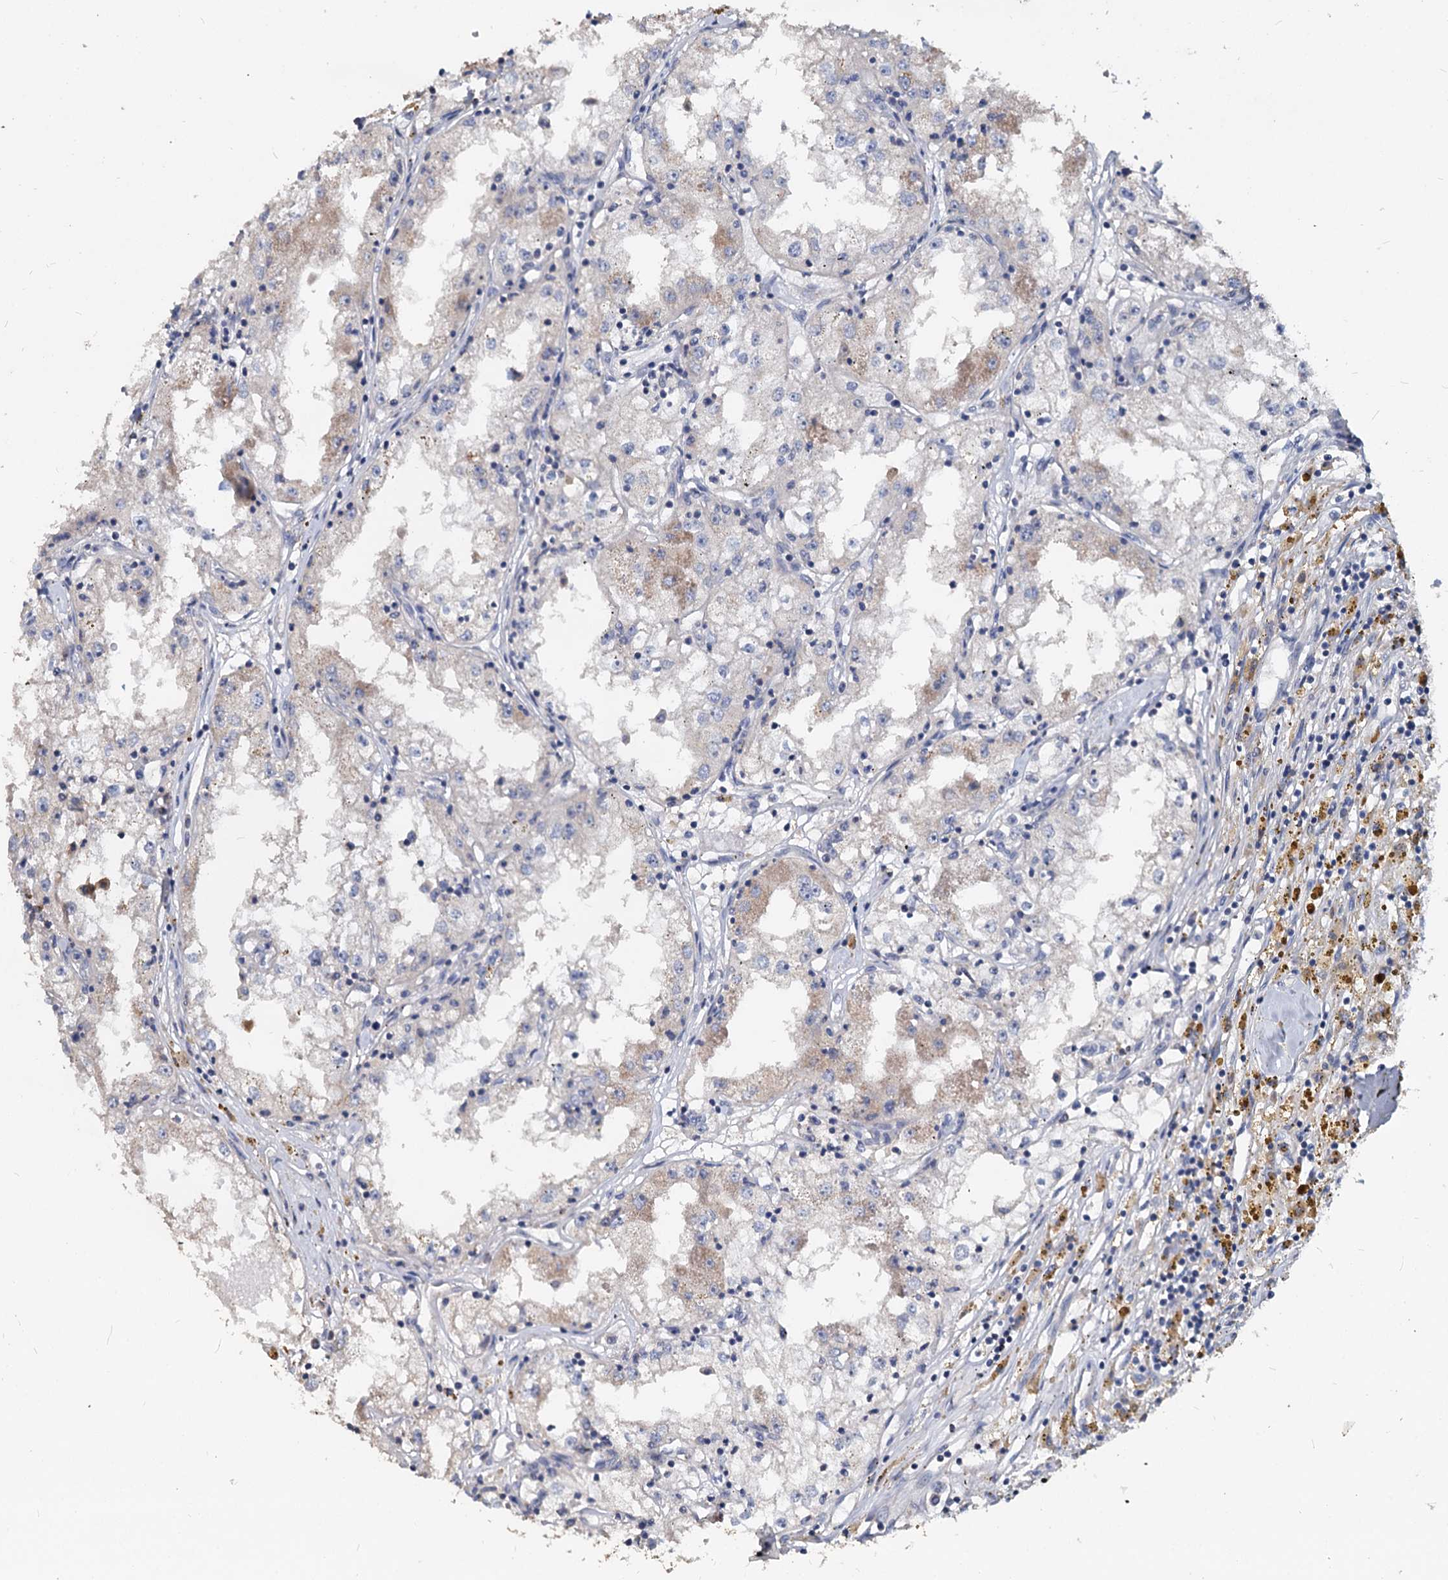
{"staining": {"intensity": "negative", "quantity": "none", "location": "none"}, "tissue": "renal cancer", "cell_type": "Tumor cells", "image_type": "cancer", "snomed": [{"axis": "morphology", "description": "Adenocarcinoma, NOS"}, {"axis": "topography", "description": "Kidney"}], "caption": "Tumor cells are negative for protein expression in human renal cancer.", "gene": "DEPDC4", "patient": {"sex": "male", "age": 56}}